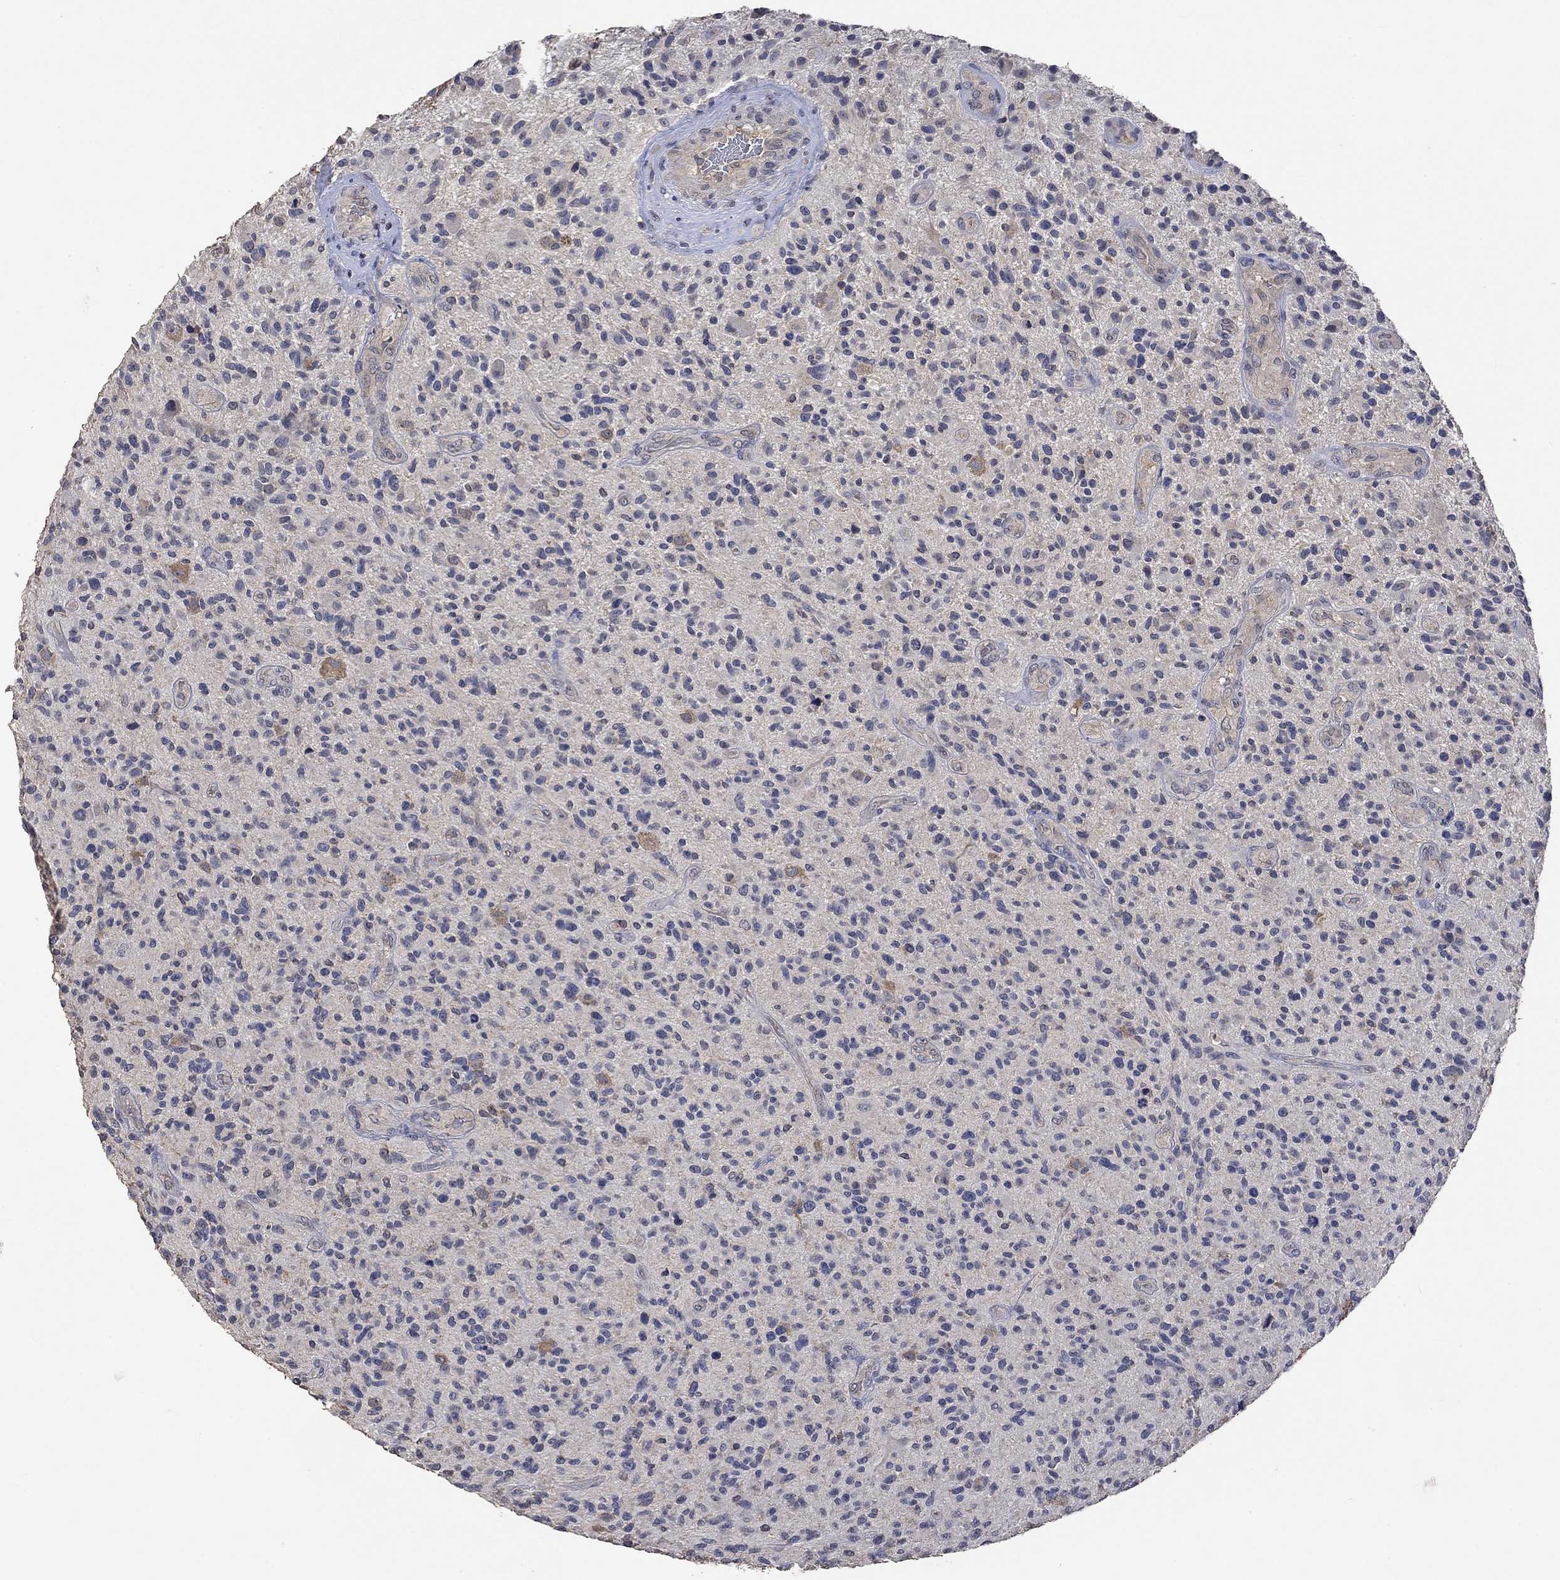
{"staining": {"intensity": "negative", "quantity": "none", "location": "none"}, "tissue": "glioma", "cell_type": "Tumor cells", "image_type": "cancer", "snomed": [{"axis": "morphology", "description": "Glioma, malignant, High grade"}, {"axis": "topography", "description": "Brain"}], "caption": "IHC image of glioma stained for a protein (brown), which exhibits no staining in tumor cells.", "gene": "PTPN20", "patient": {"sex": "male", "age": 47}}